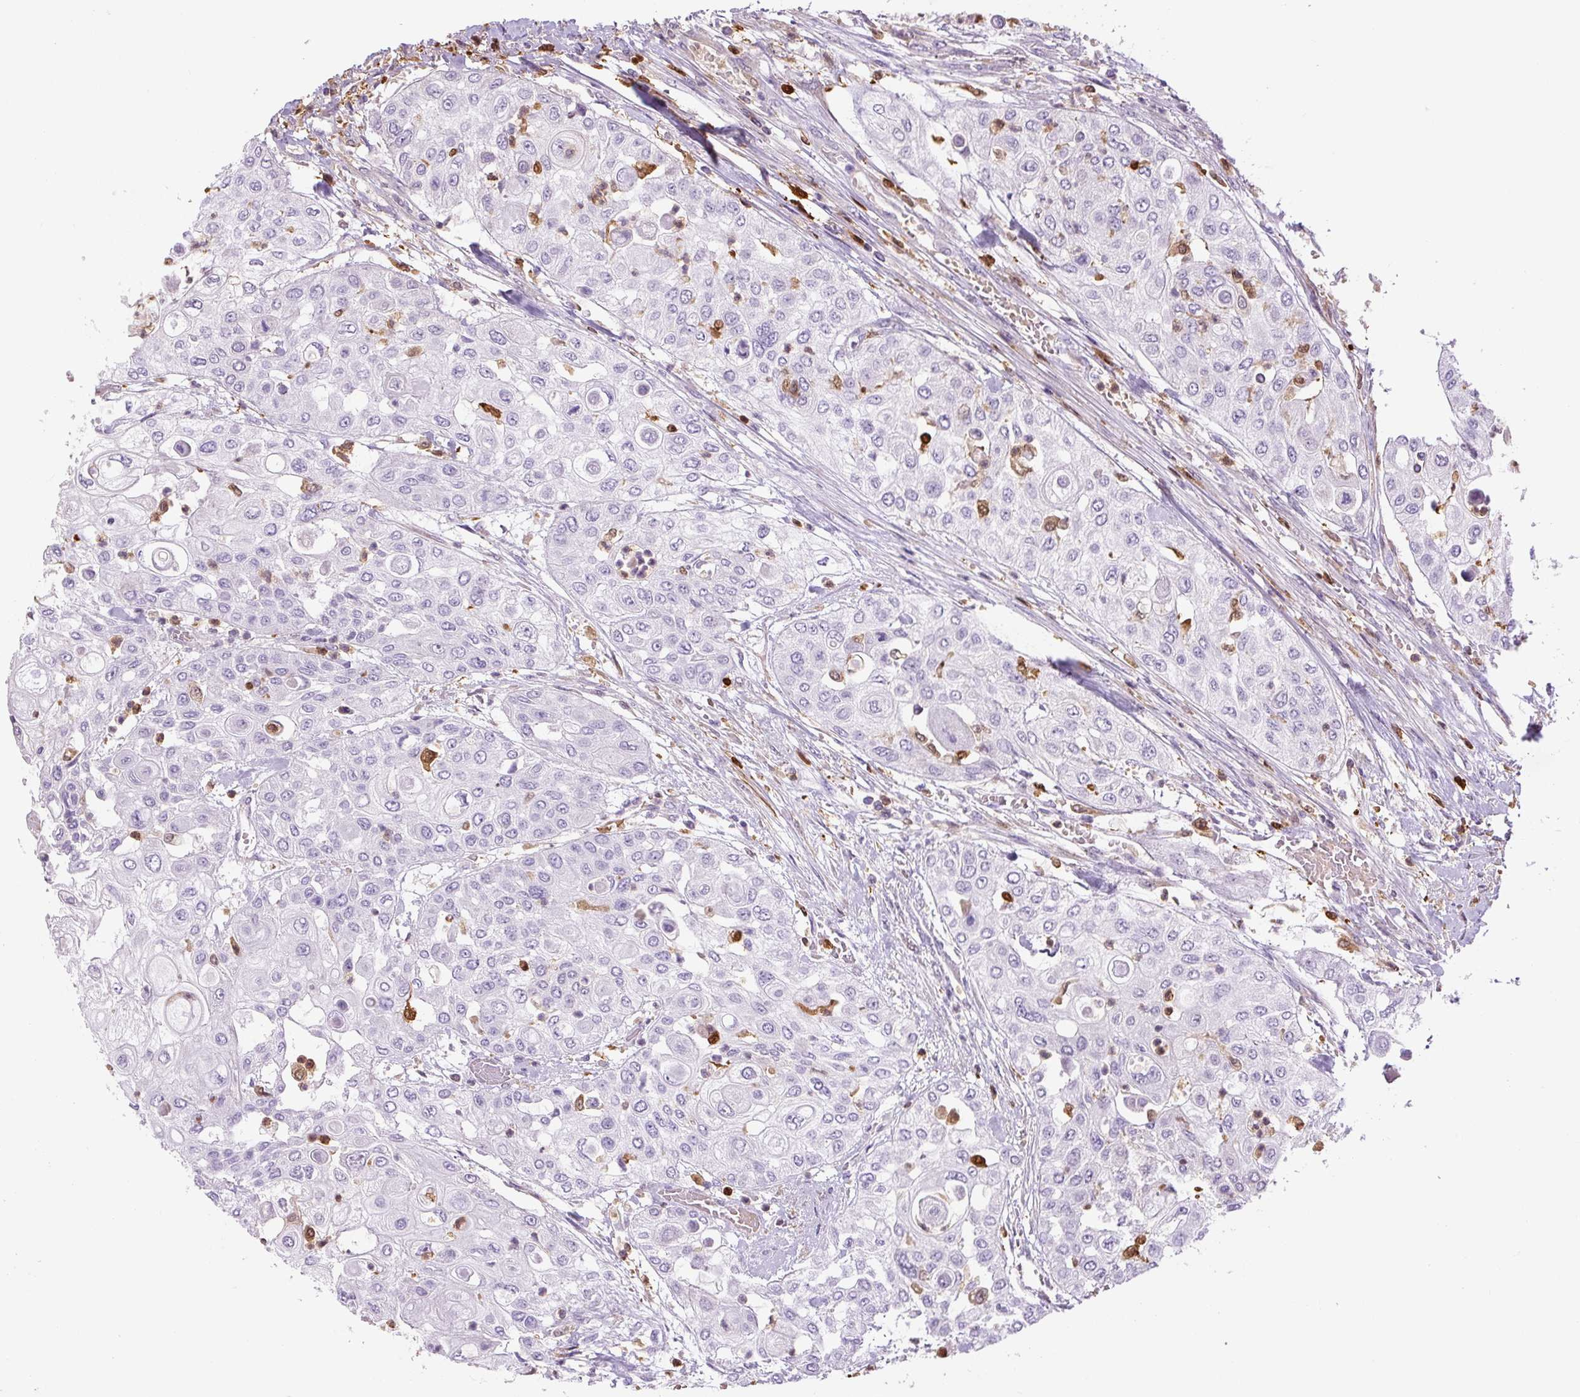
{"staining": {"intensity": "negative", "quantity": "none", "location": "none"}, "tissue": "urothelial cancer", "cell_type": "Tumor cells", "image_type": "cancer", "snomed": [{"axis": "morphology", "description": "Urothelial carcinoma, High grade"}, {"axis": "topography", "description": "Urinary bladder"}], "caption": "Immunohistochemical staining of high-grade urothelial carcinoma displays no significant positivity in tumor cells.", "gene": "S100A4", "patient": {"sex": "female", "age": 79}}